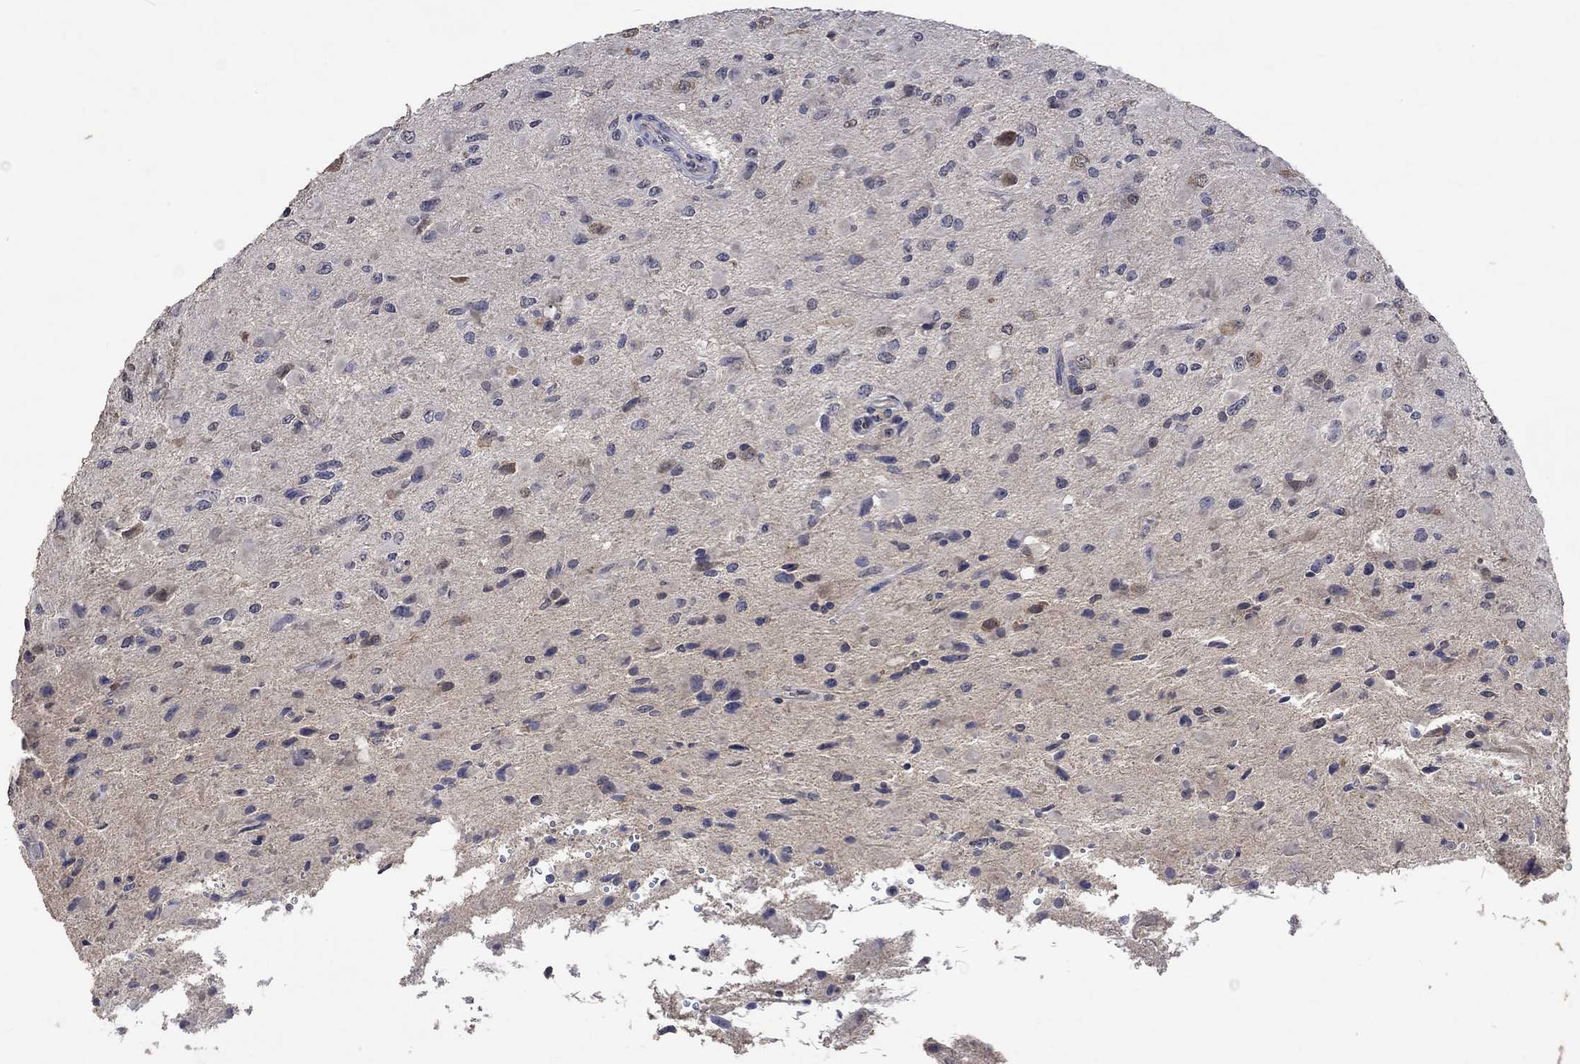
{"staining": {"intensity": "negative", "quantity": "none", "location": "none"}, "tissue": "glioma", "cell_type": "Tumor cells", "image_type": "cancer", "snomed": [{"axis": "morphology", "description": "Glioma, malignant, High grade"}, {"axis": "topography", "description": "Cerebral cortex"}], "caption": "The immunohistochemistry (IHC) image has no significant expression in tumor cells of glioma tissue. The staining is performed using DAB (3,3'-diaminobenzidine) brown chromogen with nuclei counter-stained in using hematoxylin.", "gene": "PTPN20", "patient": {"sex": "male", "age": 35}}